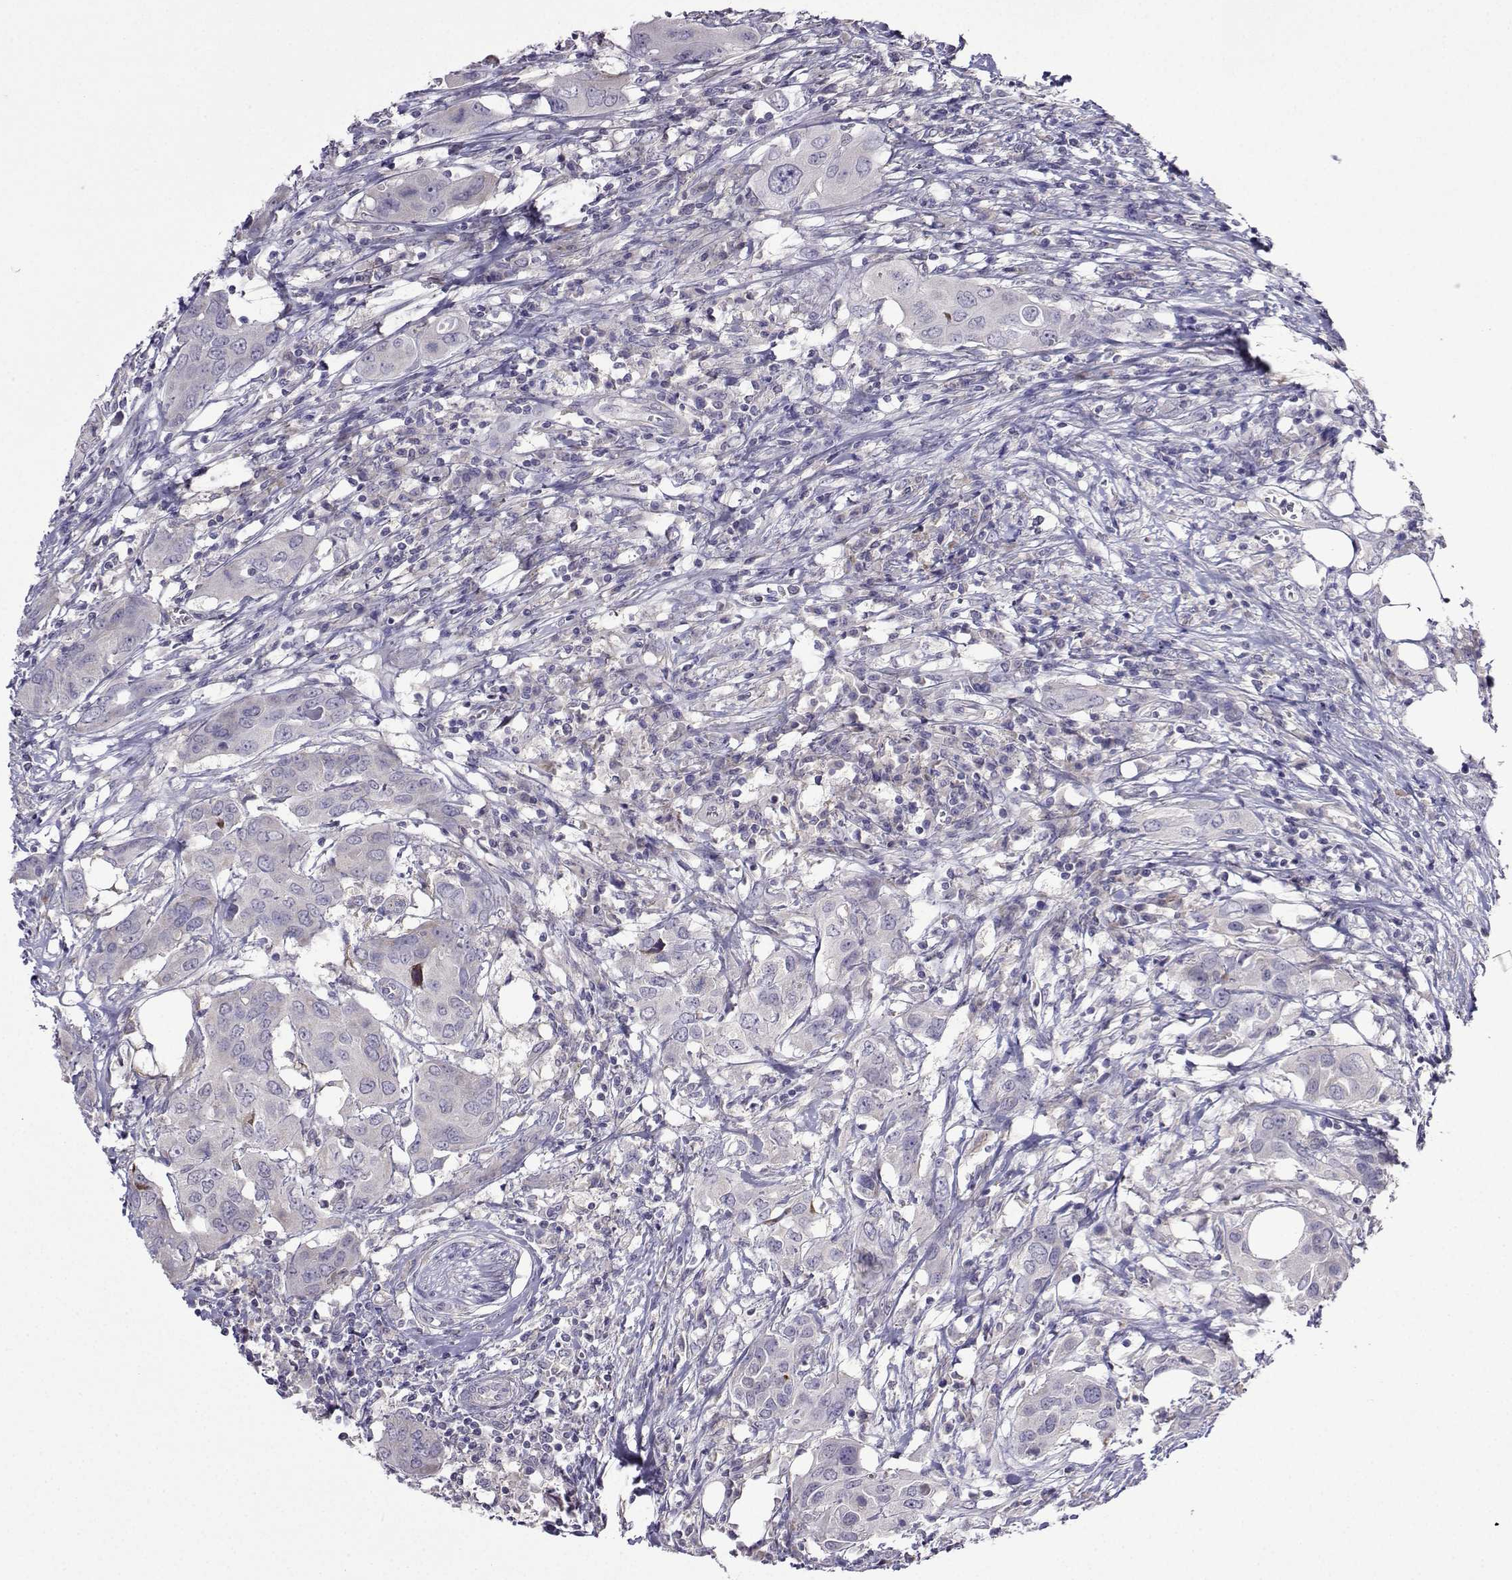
{"staining": {"intensity": "negative", "quantity": "none", "location": "none"}, "tissue": "urothelial cancer", "cell_type": "Tumor cells", "image_type": "cancer", "snomed": [{"axis": "morphology", "description": "Urothelial carcinoma, NOS"}, {"axis": "morphology", "description": "Urothelial carcinoma, High grade"}, {"axis": "topography", "description": "Urinary bladder"}], "caption": "The photomicrograph displays no staining of tumor cells in transitional cell carcinoma.", "gene": "FCAMR", "patient": {"sex": "male", "age": 63}}